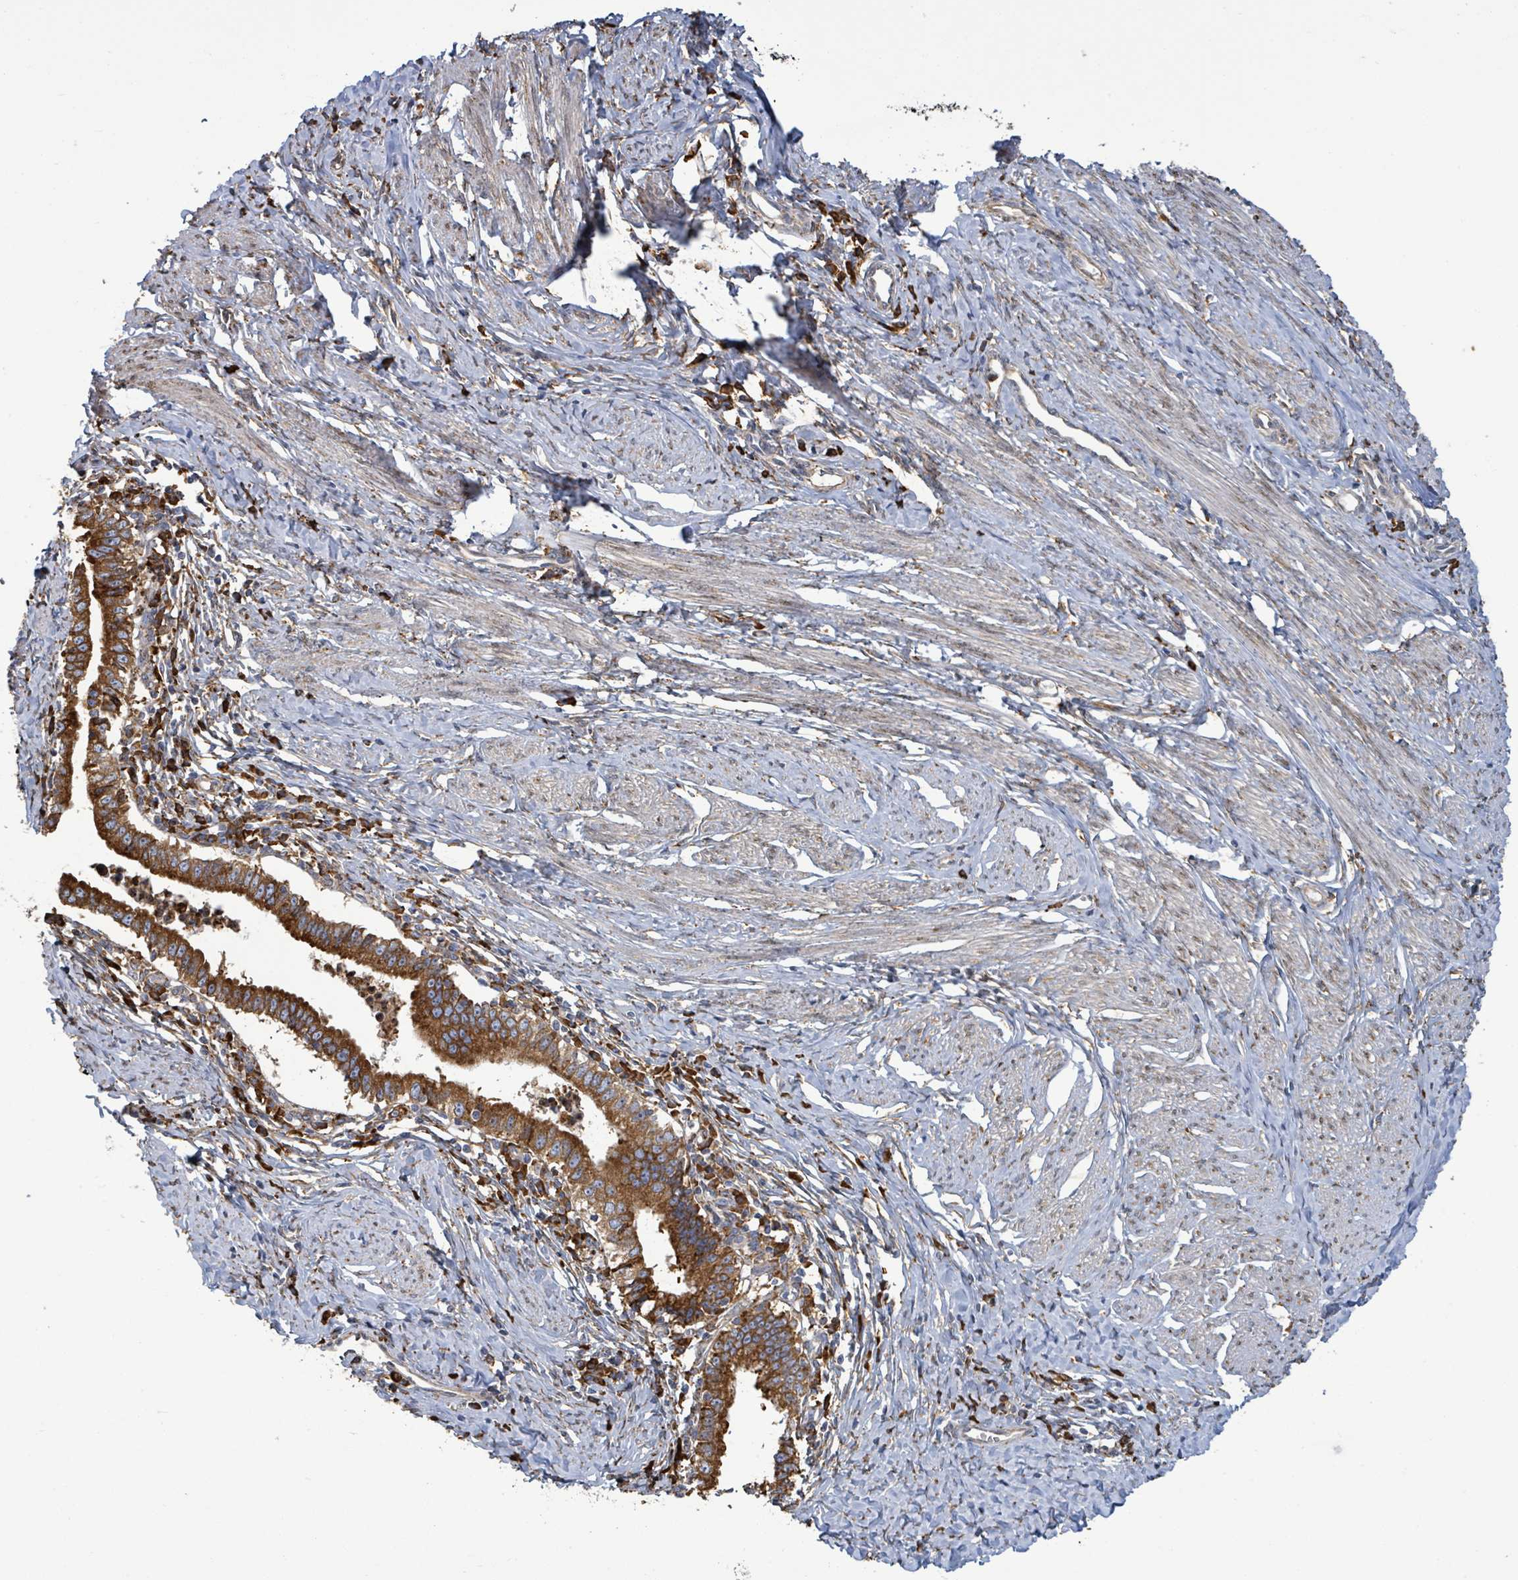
{"staining": {"intensity": "strong", "quantity": ">75%", "location": "cytoplasmic/membranous"}, "tissue": "cervical cancer", "cell_type": "Tumor cells", "image_type": "cancer", "snomed": [{"axis": "morphology", "description": "Adenocarcinoma, NOS"}, {"axis": "topography", "description": "Cervix"}], "caption": "Protein staining demonstrates strong cytoplasmic/membranous staining in about >75% of tumor cells in cervical cancer.", "gene": "RFPL4A", "patient": {"sex": "female", "age": 36}}